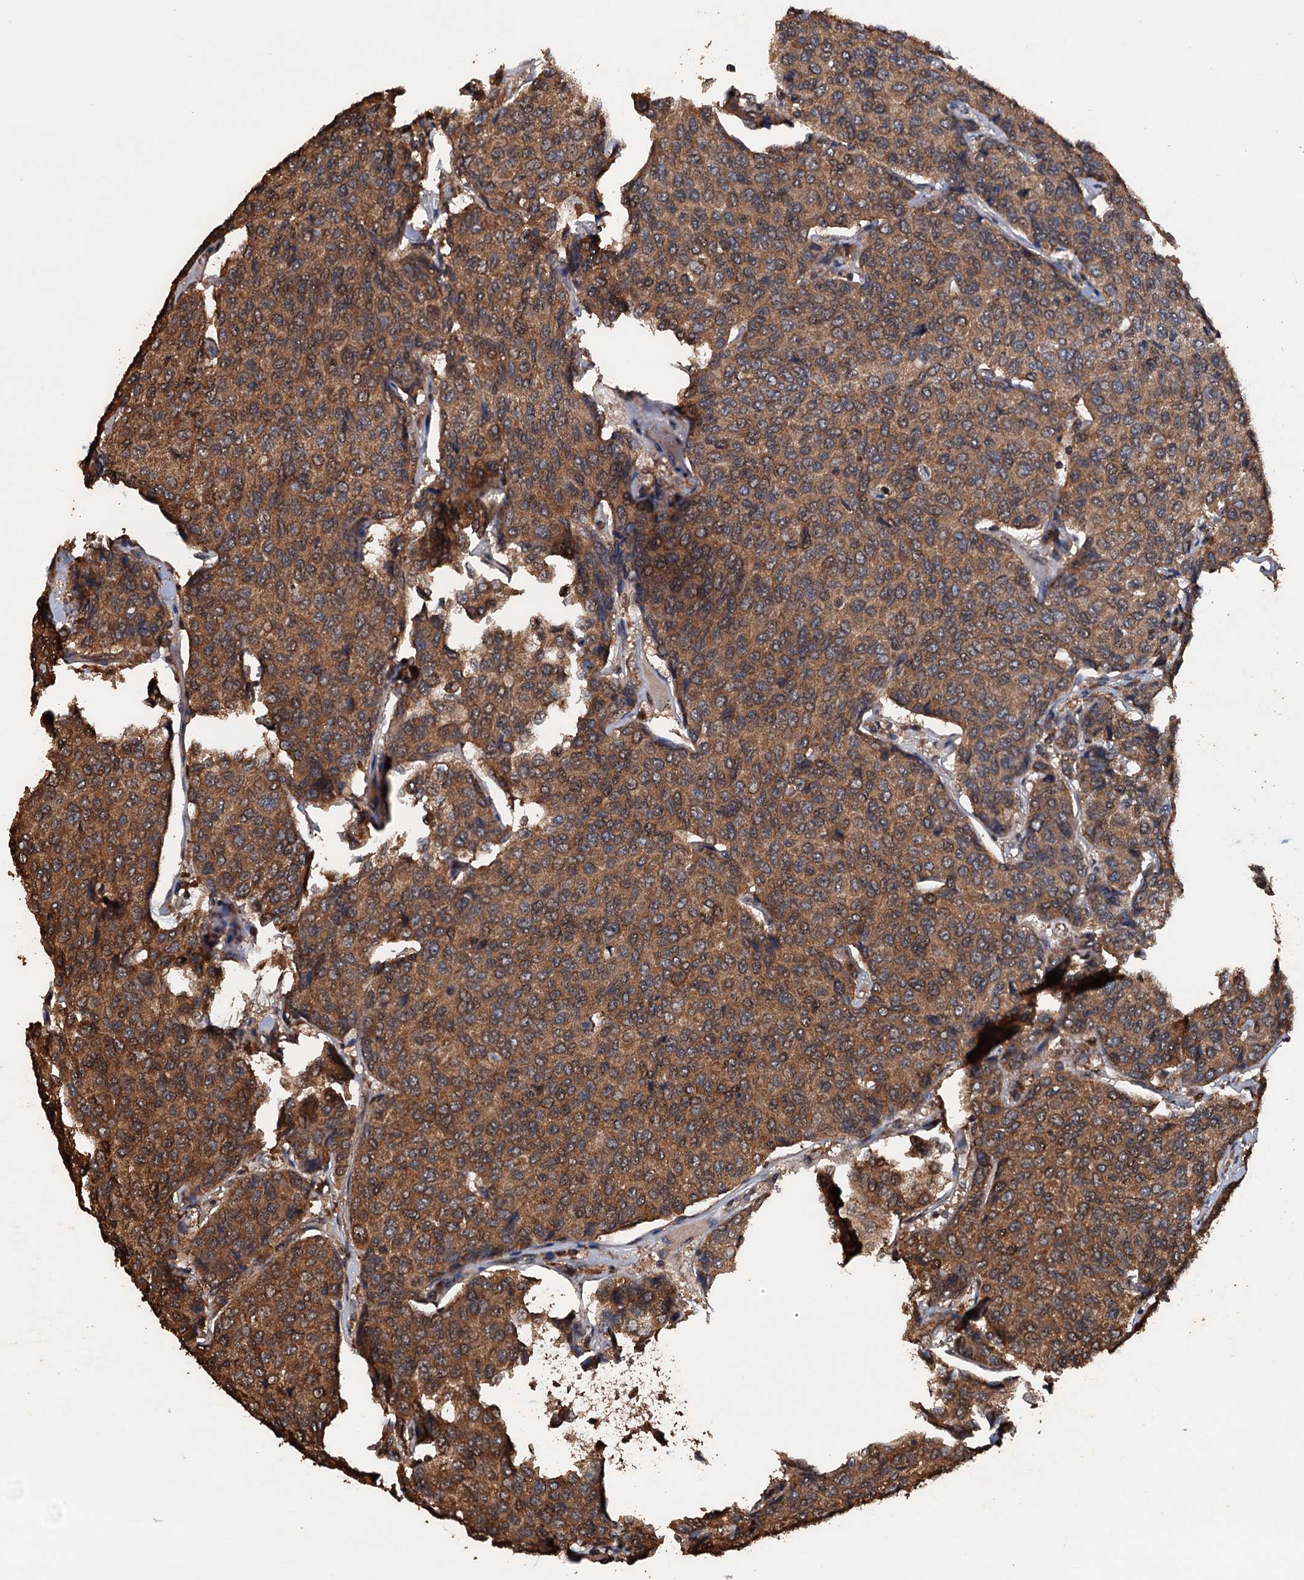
{"staining": {"intensity": "moderate", "quantity": ">75%", "location": "cytoplasmic/membranous"}, "tissue": "breast cancer", "cell_type": "Tumor cells", "image_type": "cancer", "snomed": [{"axis": "morphology", "description": "Duct carcinoma"}, {"axis": "topography", "description": "Breast"}], "caption": "Breast cancer stained with immunohistochemistry exhibits moderate cytoplasmic/membranous expression in approximately >75% of tumor cells.", "gene": "PSMD9", "patient": {"sex": "female", "age": 55}}